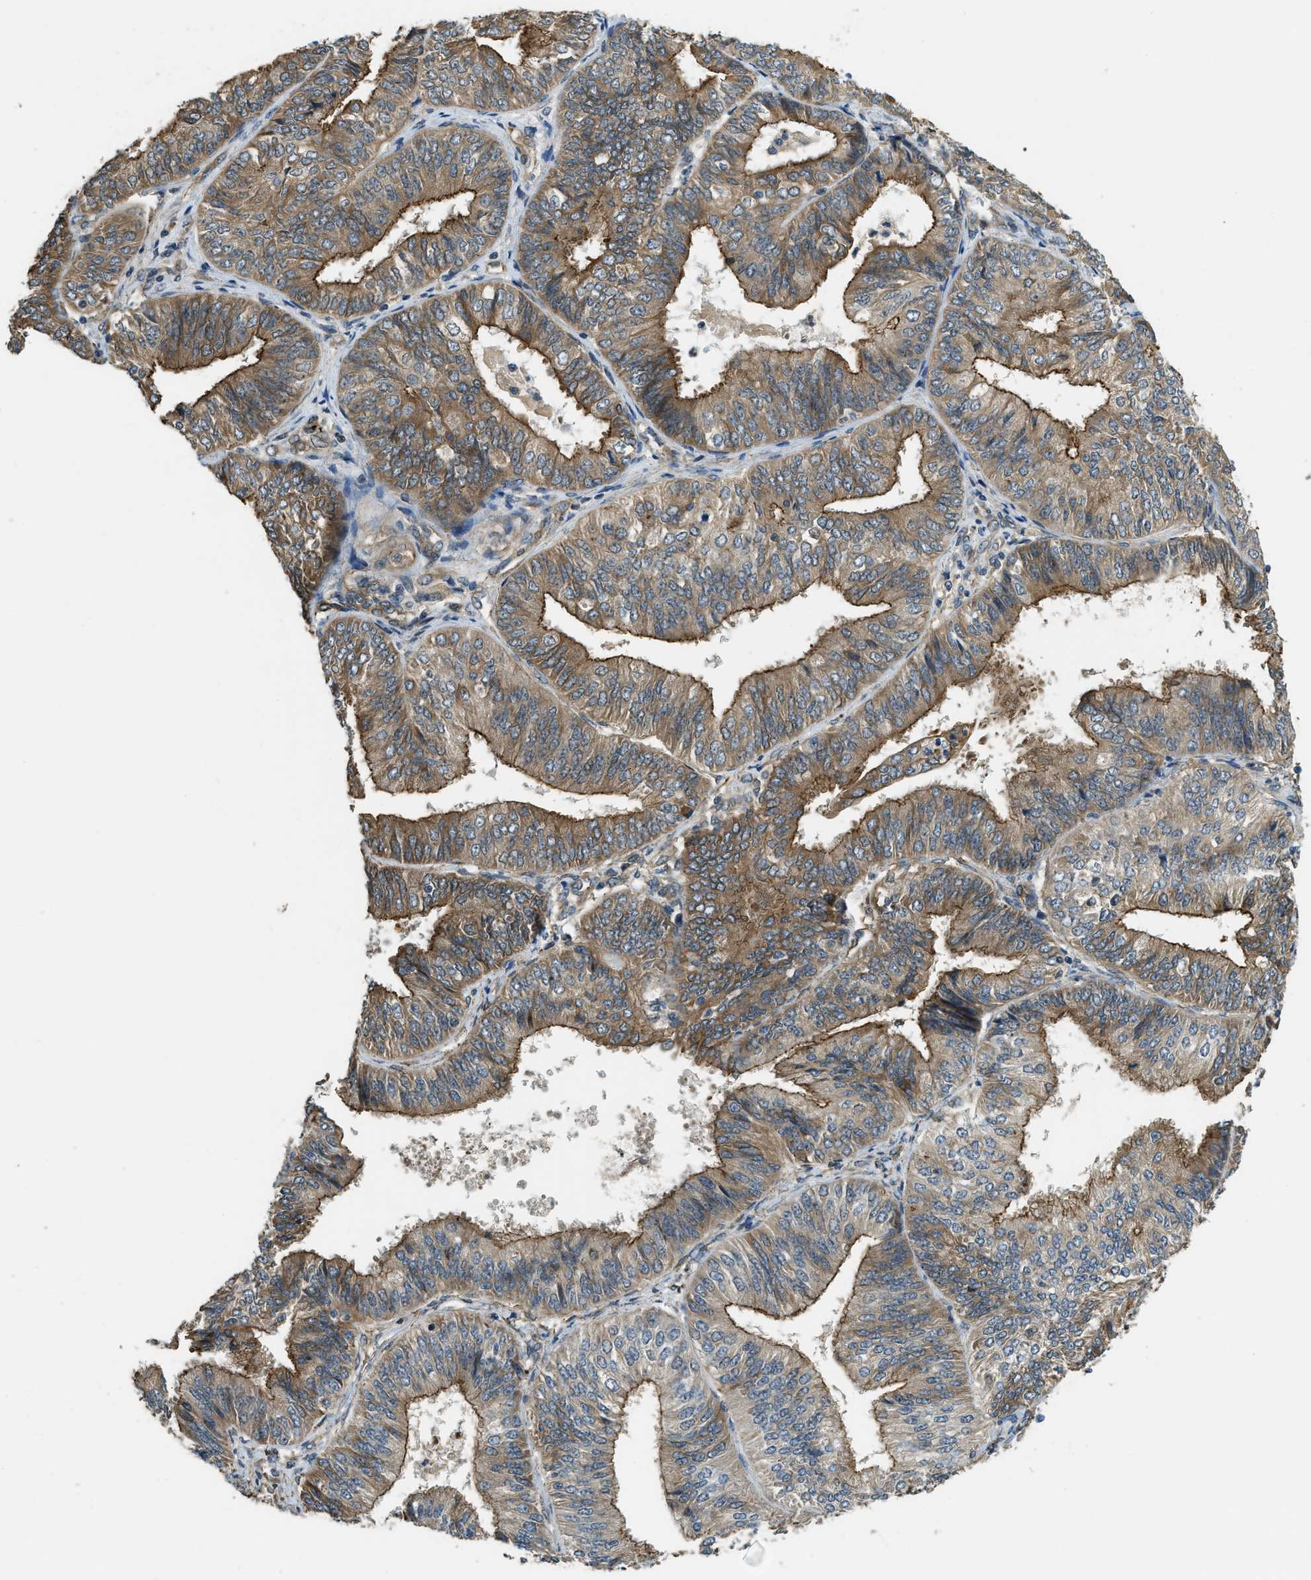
{"staining": {"intensity": "moderate", "quantity": ">75%", "location": "cytoplasmic/membranous"}, "tissue": "endometrial cancer", "cell_type": "Tumor cells", "image_type": "cancer", "snomed": [{"axis": "morphology", "description": "Adenocarcinoma, NOS"}, {"axis": "topography", "description": "Endometrium"}], "caption": "Immunohistochemistry (IHC) of endometrial cancer demonstrates medium levels of moderate cytoplasmic/membranous positivity in approximately >75% of tumor cells.", "gene": "CGN", "patient": {"sex": "female", "age": 58}}